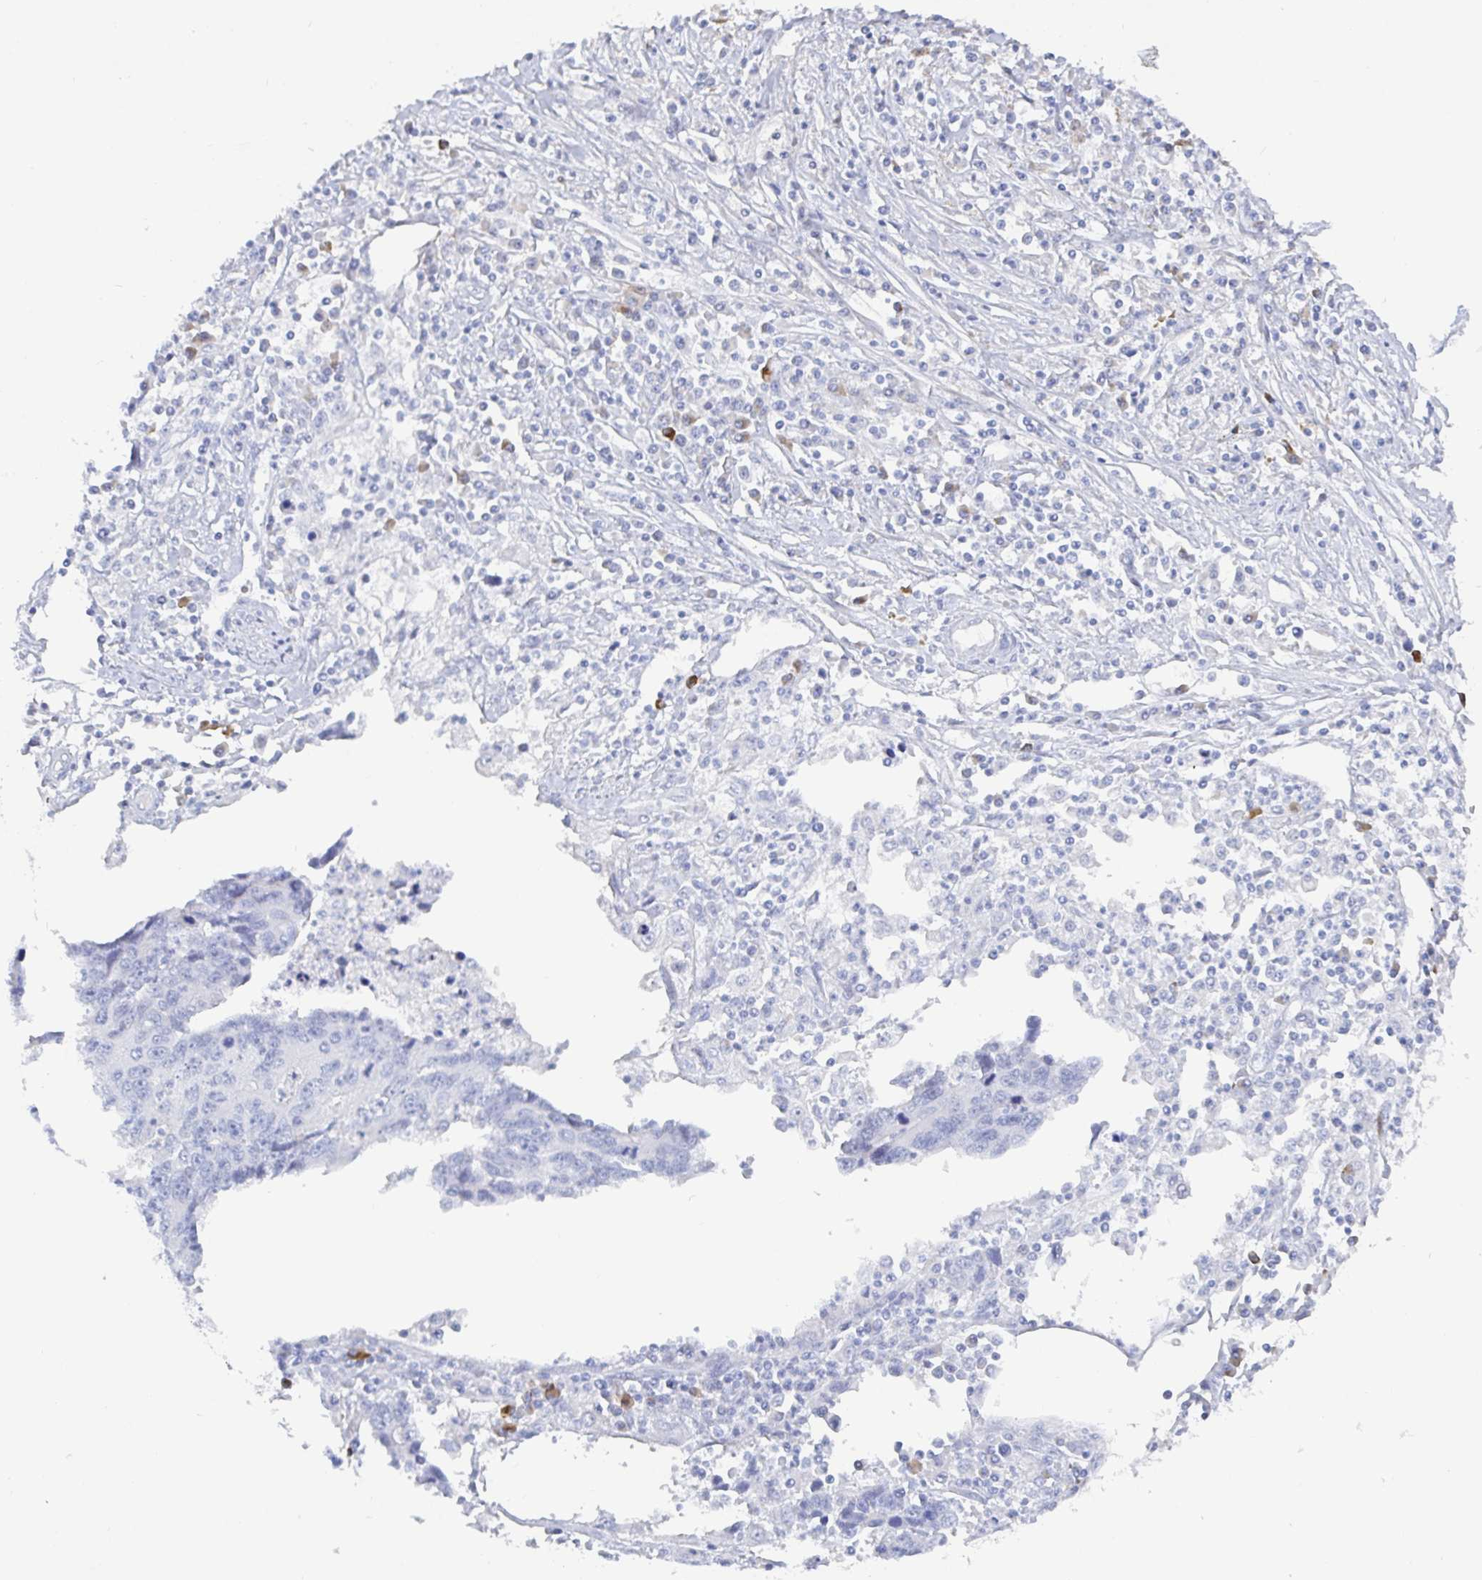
{"staining": {"intensity": "negative", "quantity": "none", "location": "none"}, "tissue": "liver cancer", "cell_type": "Tumor cells", "image_type": "cancer", "snomed": [{"axis": "morphology", "description": "Cholangiocarcinoma"}, {"axis": "topography", "description": "Liver"}], "caption": "Tumor cells are negative for protein expression in human liver cancer (cholangiocarcinoma).", "gene": "OR2A4", "patient": {"sex": "male", "age": 65}}